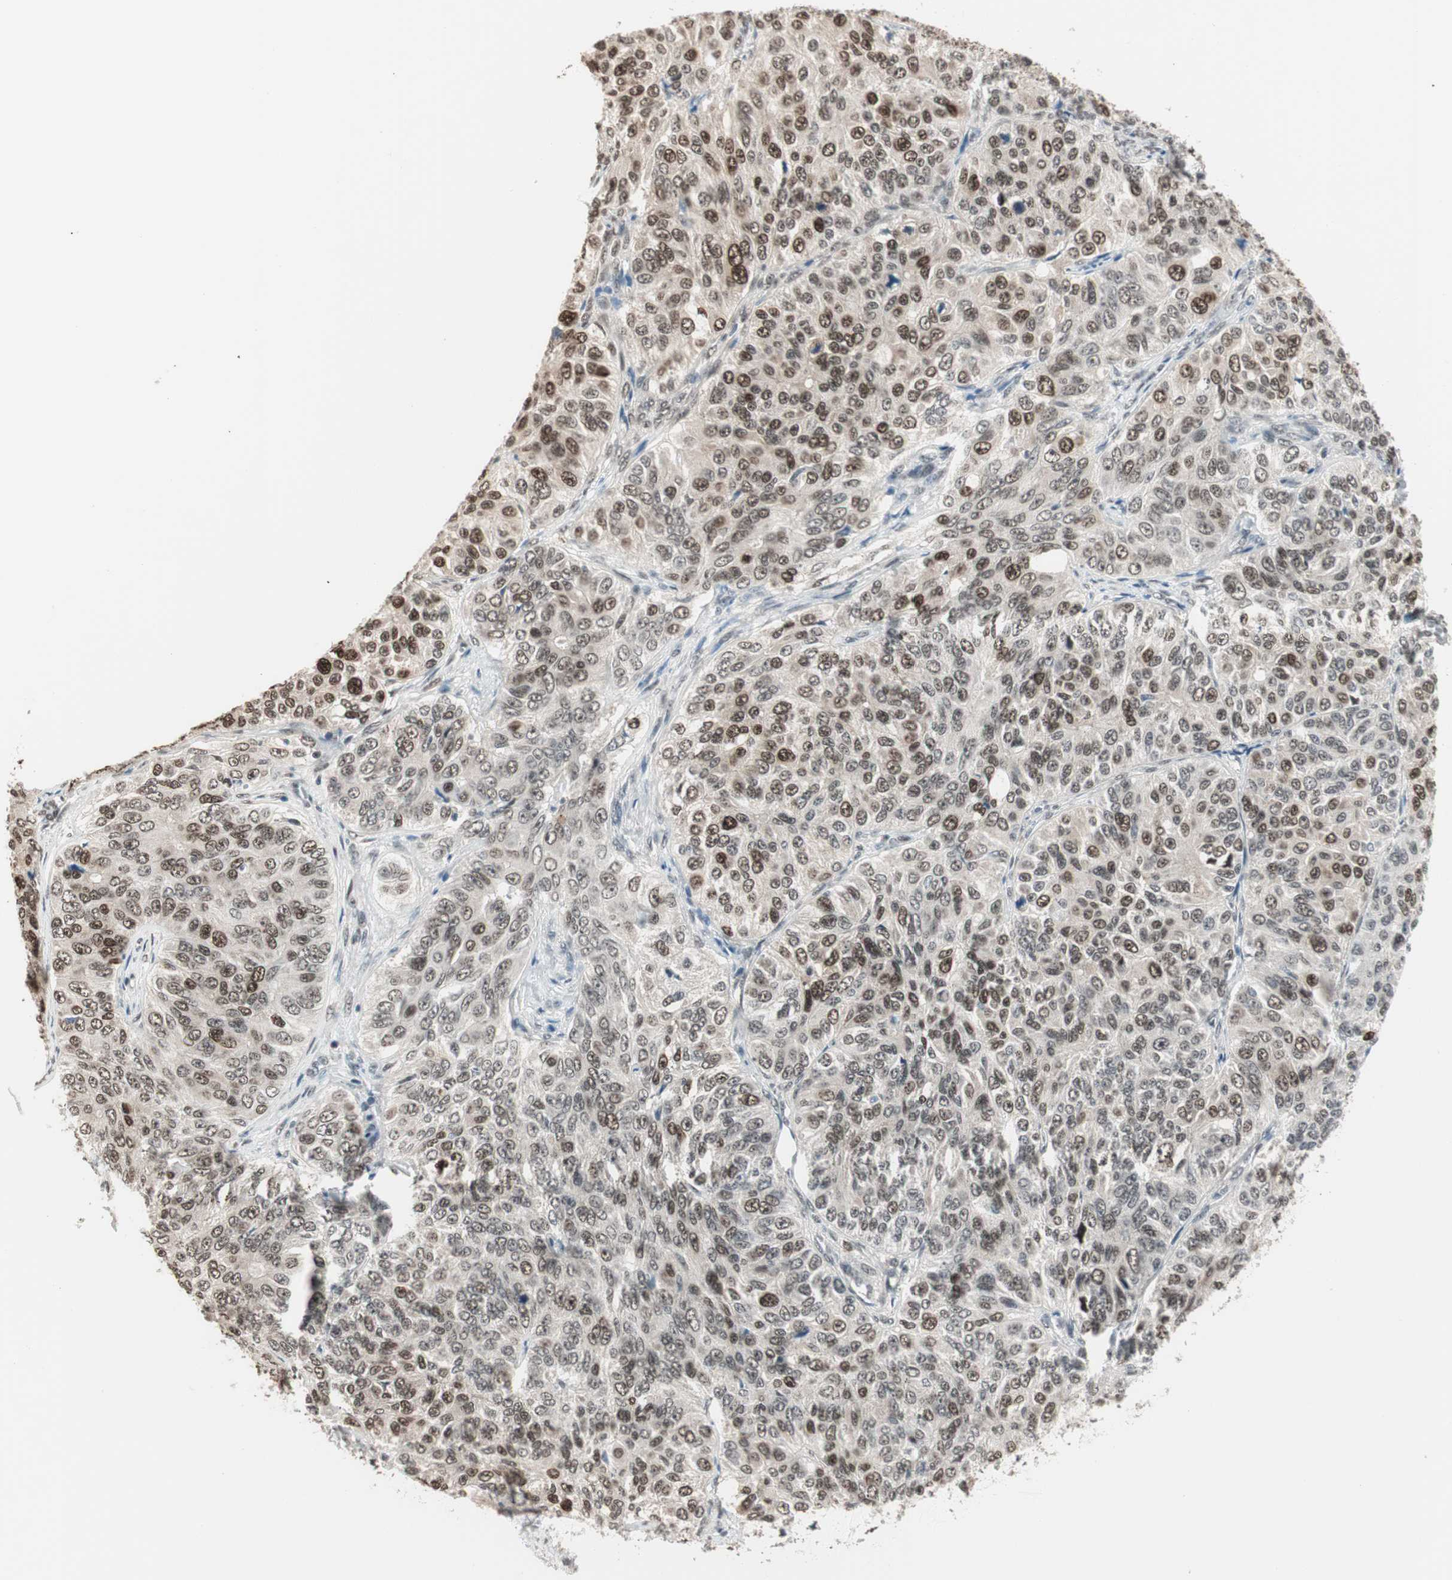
{"staining": {"intensity": "strong", "quantity": "25%-75%", "location": "nuclear"}, "tissue": "ovarian cancer", "cell_type": "Tumor cells", "image_type": "cancer", "snomed": [{"axis": "morphology", "description": "Carcinoma, endometroid"}, {"axis": "topography", "description": "Ovary"}], "caption": "Endometroid carcinoma (ovarian) stained for a protein displays strong nuclear positivity in tumor cells.", "gene": "LONP2", "patient": {"sex": "female", "age": 51}}